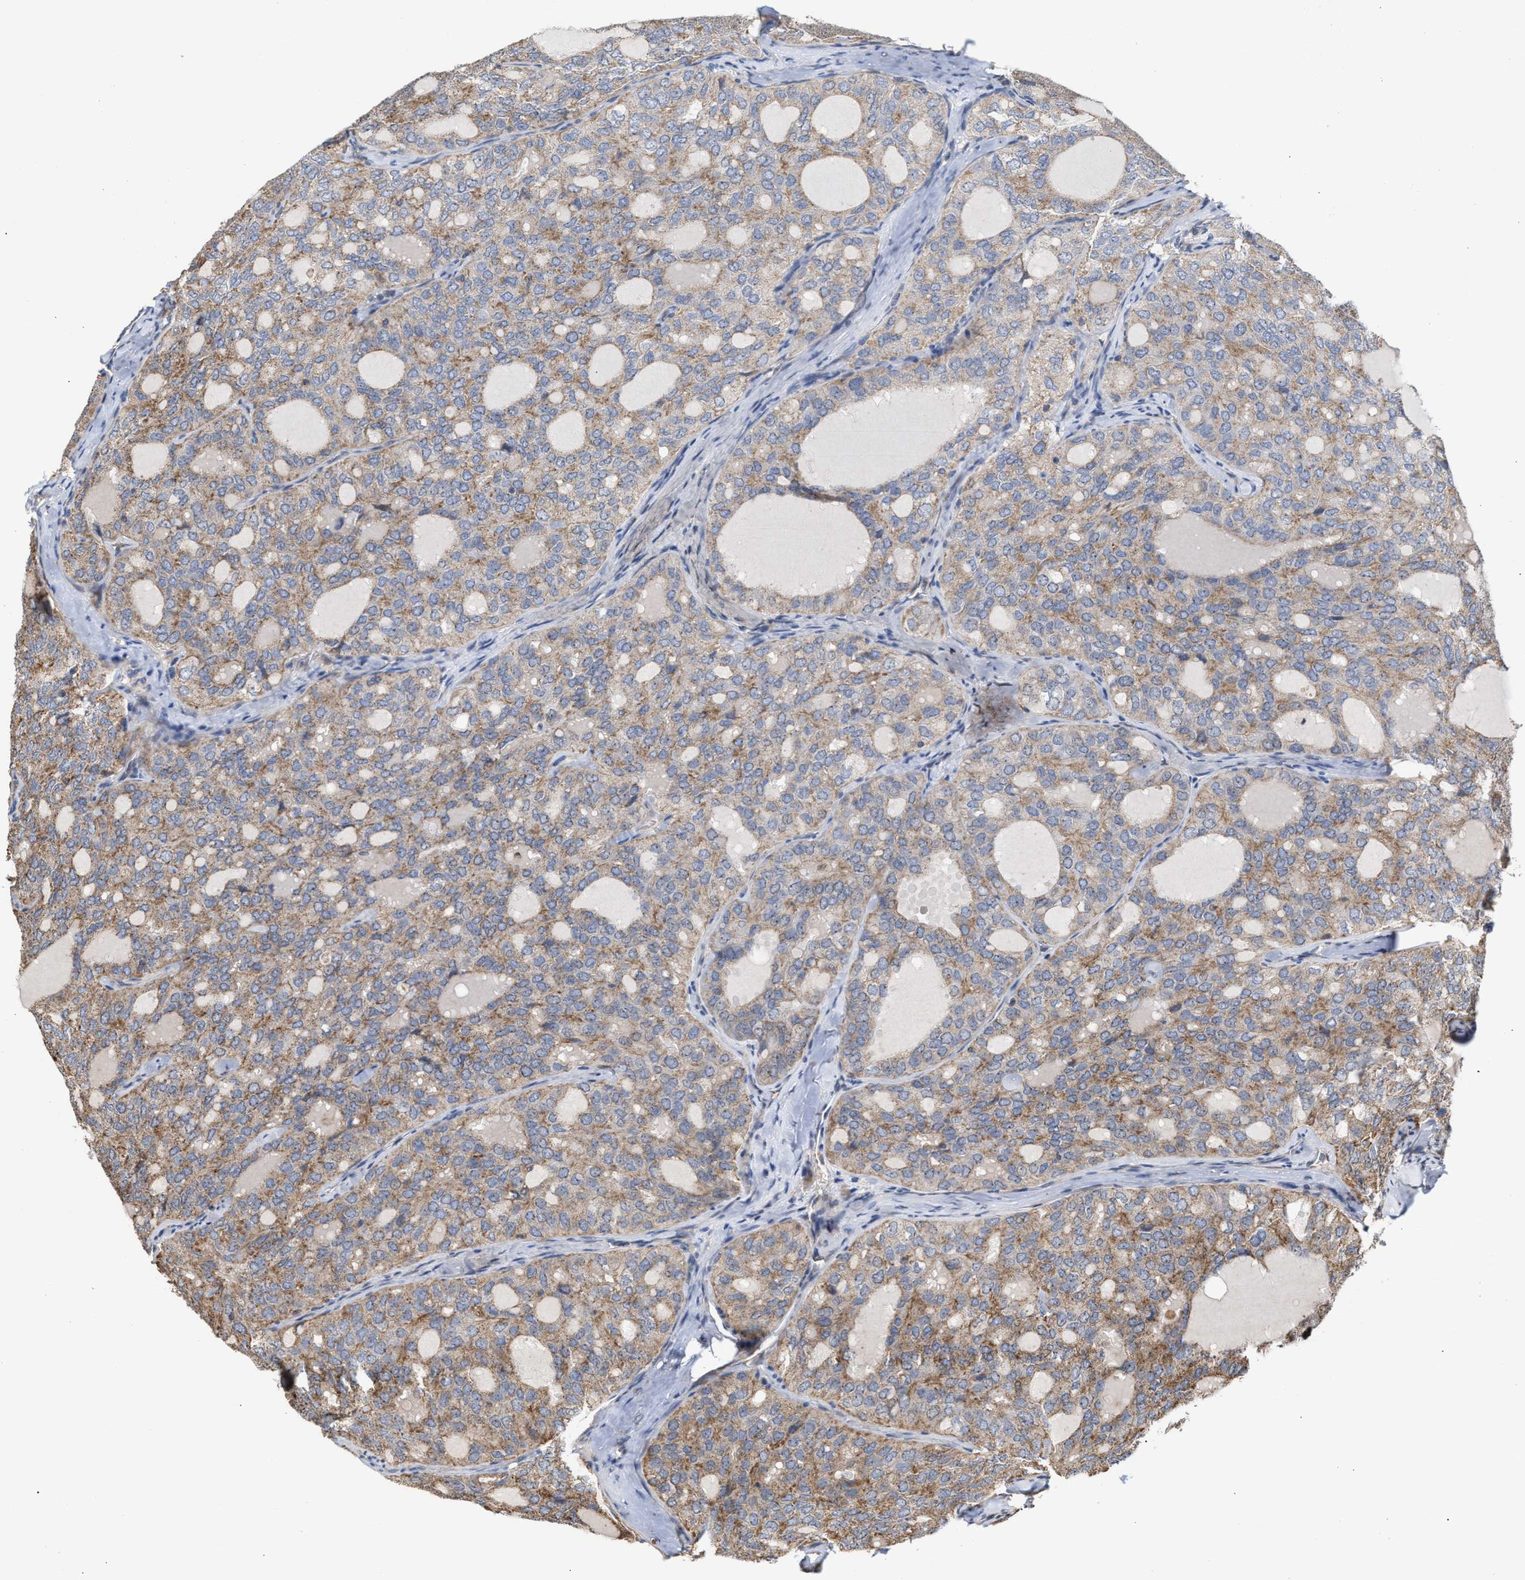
{"staining": {"intensity": "moderate", "quantity": ">75%", "location": "cytoplasmic/membranous"}, "tissue": "thyroid cancer", "cell_type": "Tumor cells", "image_type": "cancer", "snomed": [{"axis": "morphology", "description": "Follicular adenoma carcinoma, NOS"}, {"axis": "topography", "description": "Thyroid gland"}], "caption": "The histopathology image demonstrates a brown stain indicating the presence of a protein in the cytoplasmic/membranous of tumor cells in thyroid follicular adenoma carcinoma.", "gene": "EXOSC2", "patient": {"sex": "male", "age": 75}}